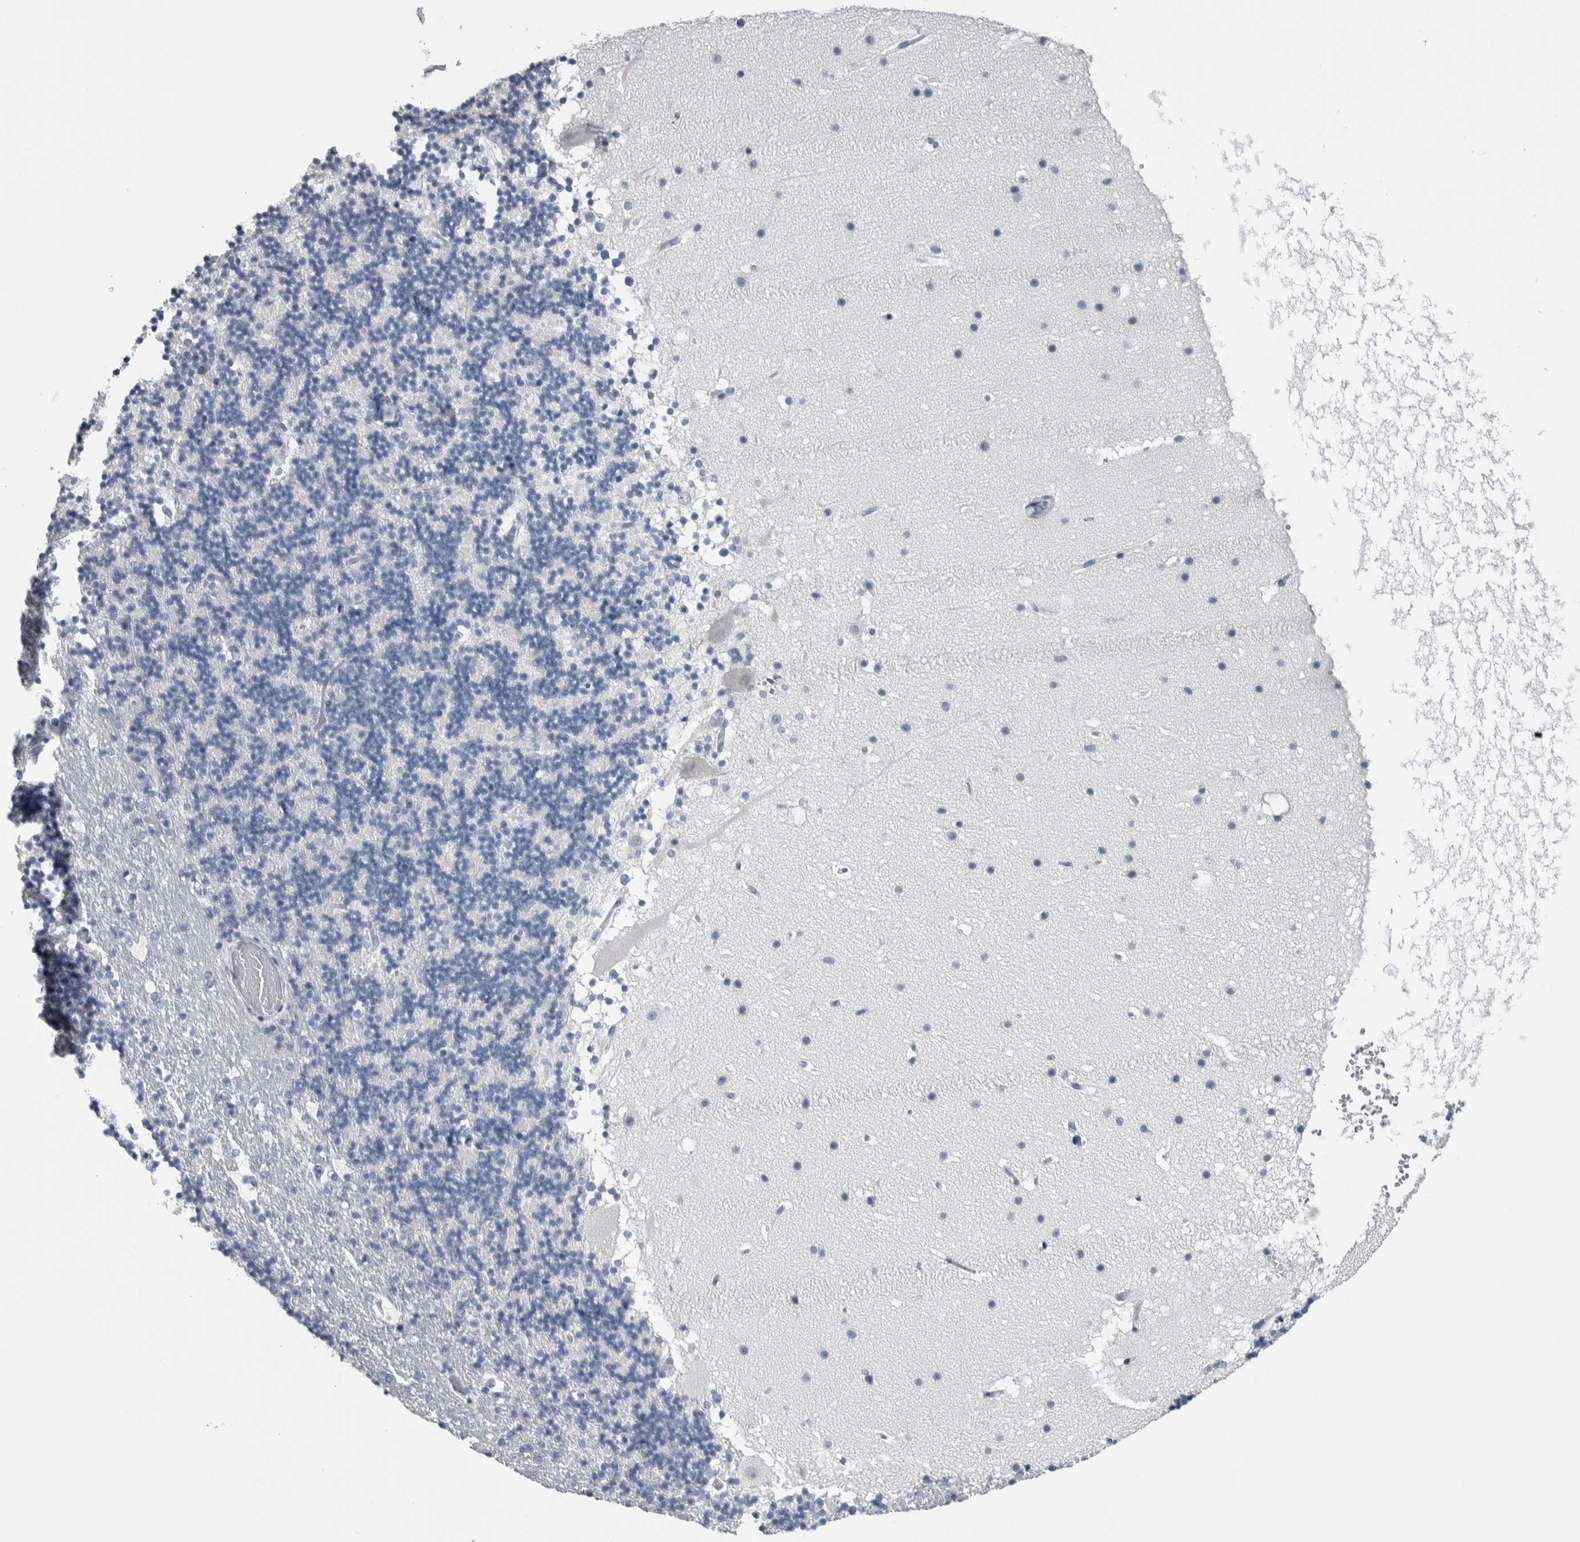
{"staining": {"intensity": "negative", "quantity": "none", "location": "none"}, "tissue": "cerebellum", "cell_type": "Cells in granular layer", "image_type": "normal", "snomed": [{"axis": "morphology", "description": "Normal tissue, NOS"}, {"axis": "topography", "description": "Cerebellum"}], "caption": "Immunohistochemistry of normal cerebellum displays no positivity in cells in granular layer. (Stains: DAB (3,3'-diaminobenzidine) immunohistochemistry (IHC) with hematoxylin counter stain, Microscopy: brightfield microscopy at high magnification).", "gene": "CDH17", "patient": {"sex": "male", "age": 57}}